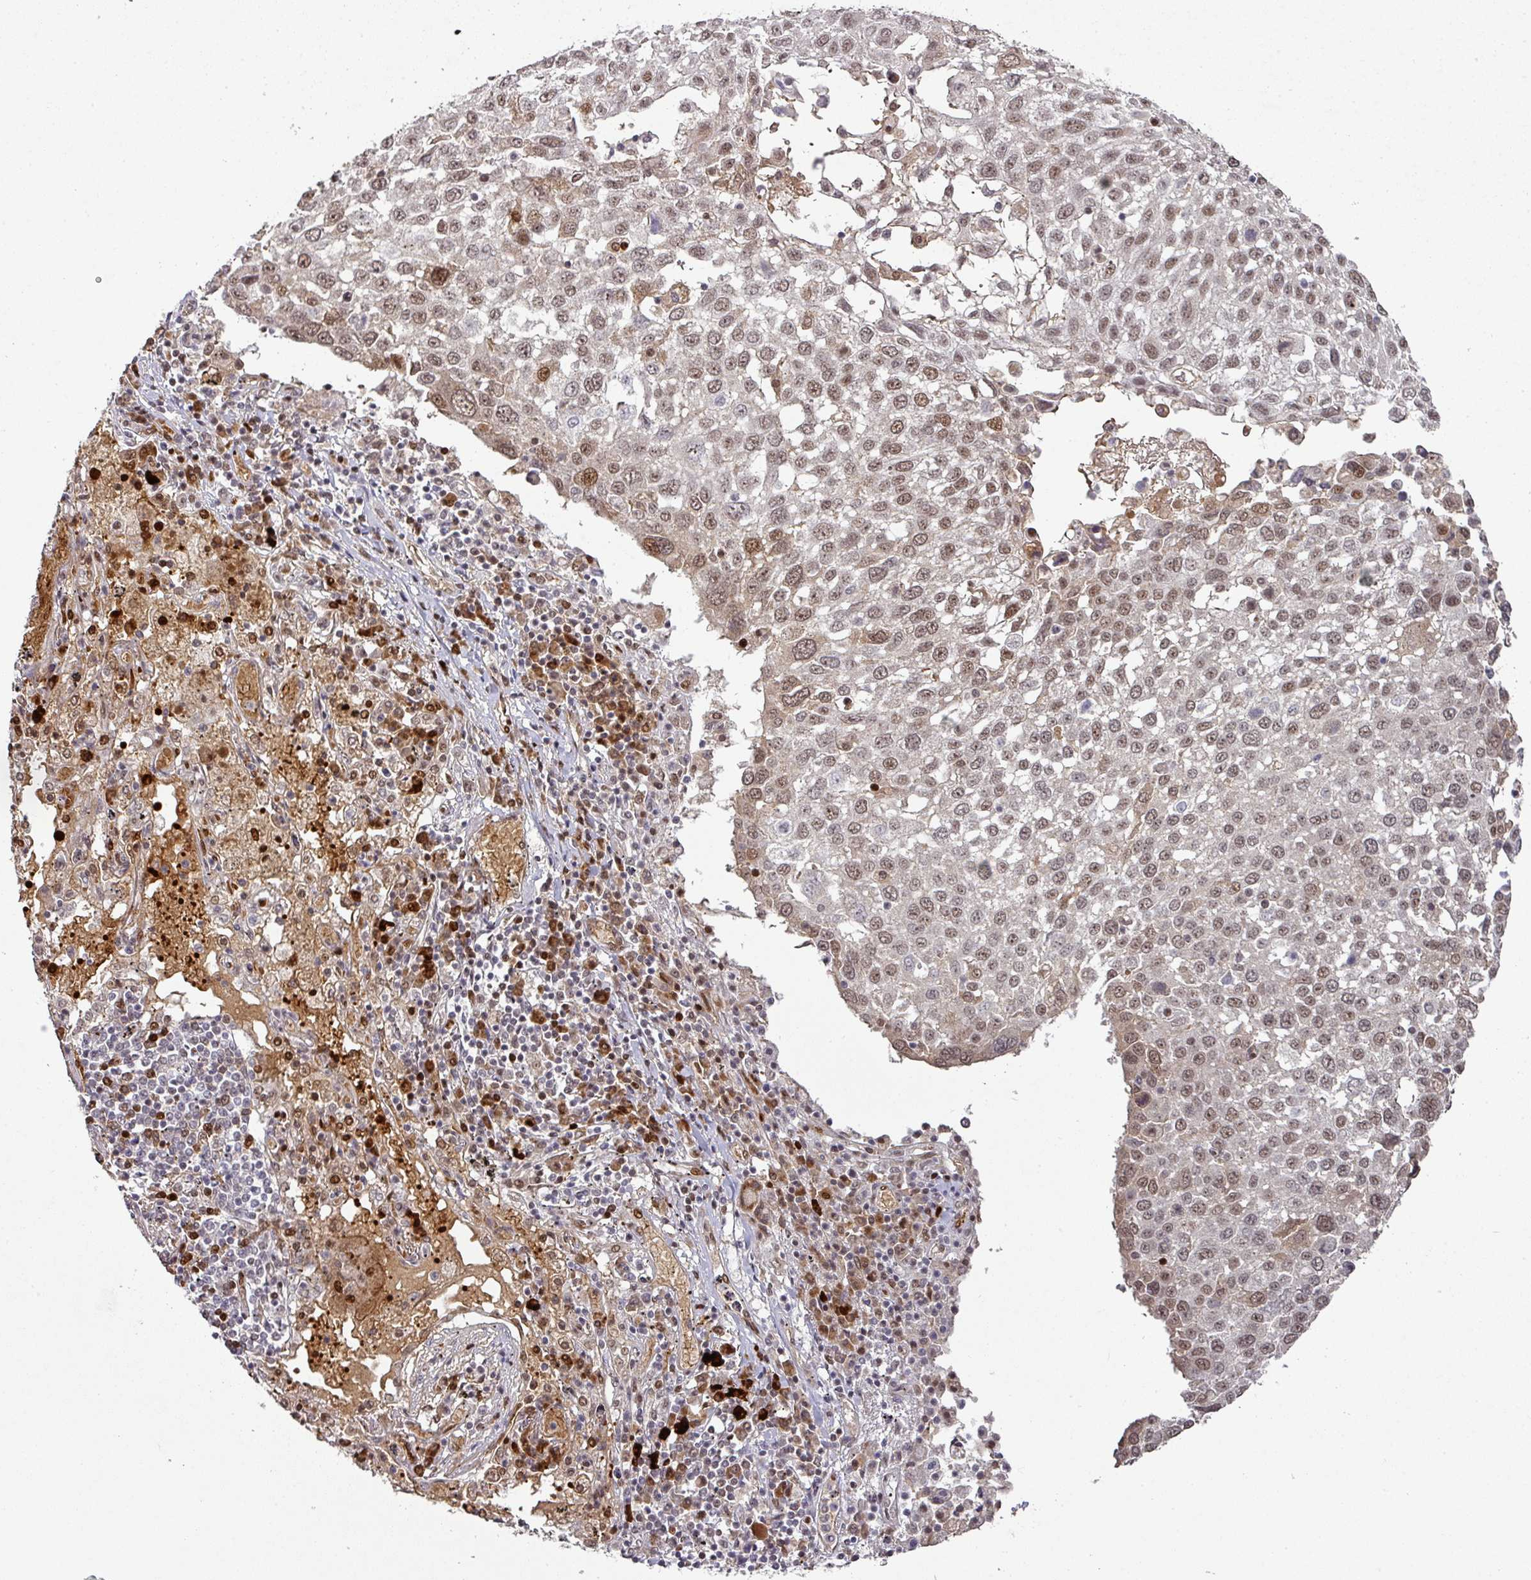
{"staining": {"intensity": "weak", "quantity": ">75%", "location": "nuclear"}, "tissue": "lung cancer", "cell_type": "Tumor cells", "image_type": "cancer", "snomed": [{"axis": "morphology", "description": "Squamous cell carcinoma, NOS"}, {"axis": "topography", "description": "Lung"}], "caption": "Immunohistochemistry staining of squamous cell carcinoma (lung), which exhibits low levels of weak nuclear positivity in about >75% of tumor cells indicating weak nuclear protein positivity. The staining was performed using DAB (brown) for protein detection and nuclei were counterstained in hematoxylin (blue).", "gene": "NEIL1", "patient": {"sex": "male", "age": 65}}